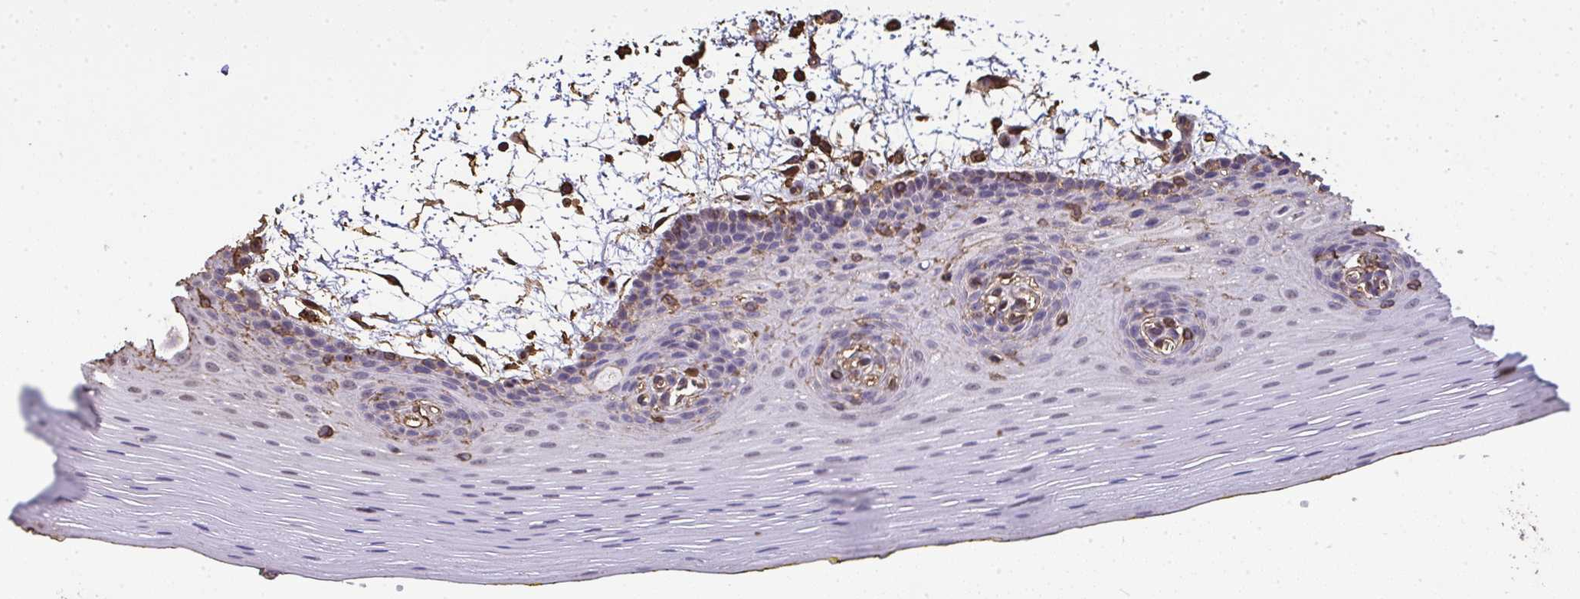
{"staining": {"intensity": "negative", "quantity": "none", "location": "none"}, "tissue": "oral mucosa", "cell_type": "Squamous epithelial cells", "image_type": "normal", "snomed": [{"axis": "morphology", "description": "Normal tissue, NOS"}, {"axis": "topography", "description": "Oral tissue"}], "caption": "The micrograph exhibits no significant expression in squamous epithelial cells of oral mucosa.", "gene": "ANXA5", "patient": {"sex": "female", "age": 81}}